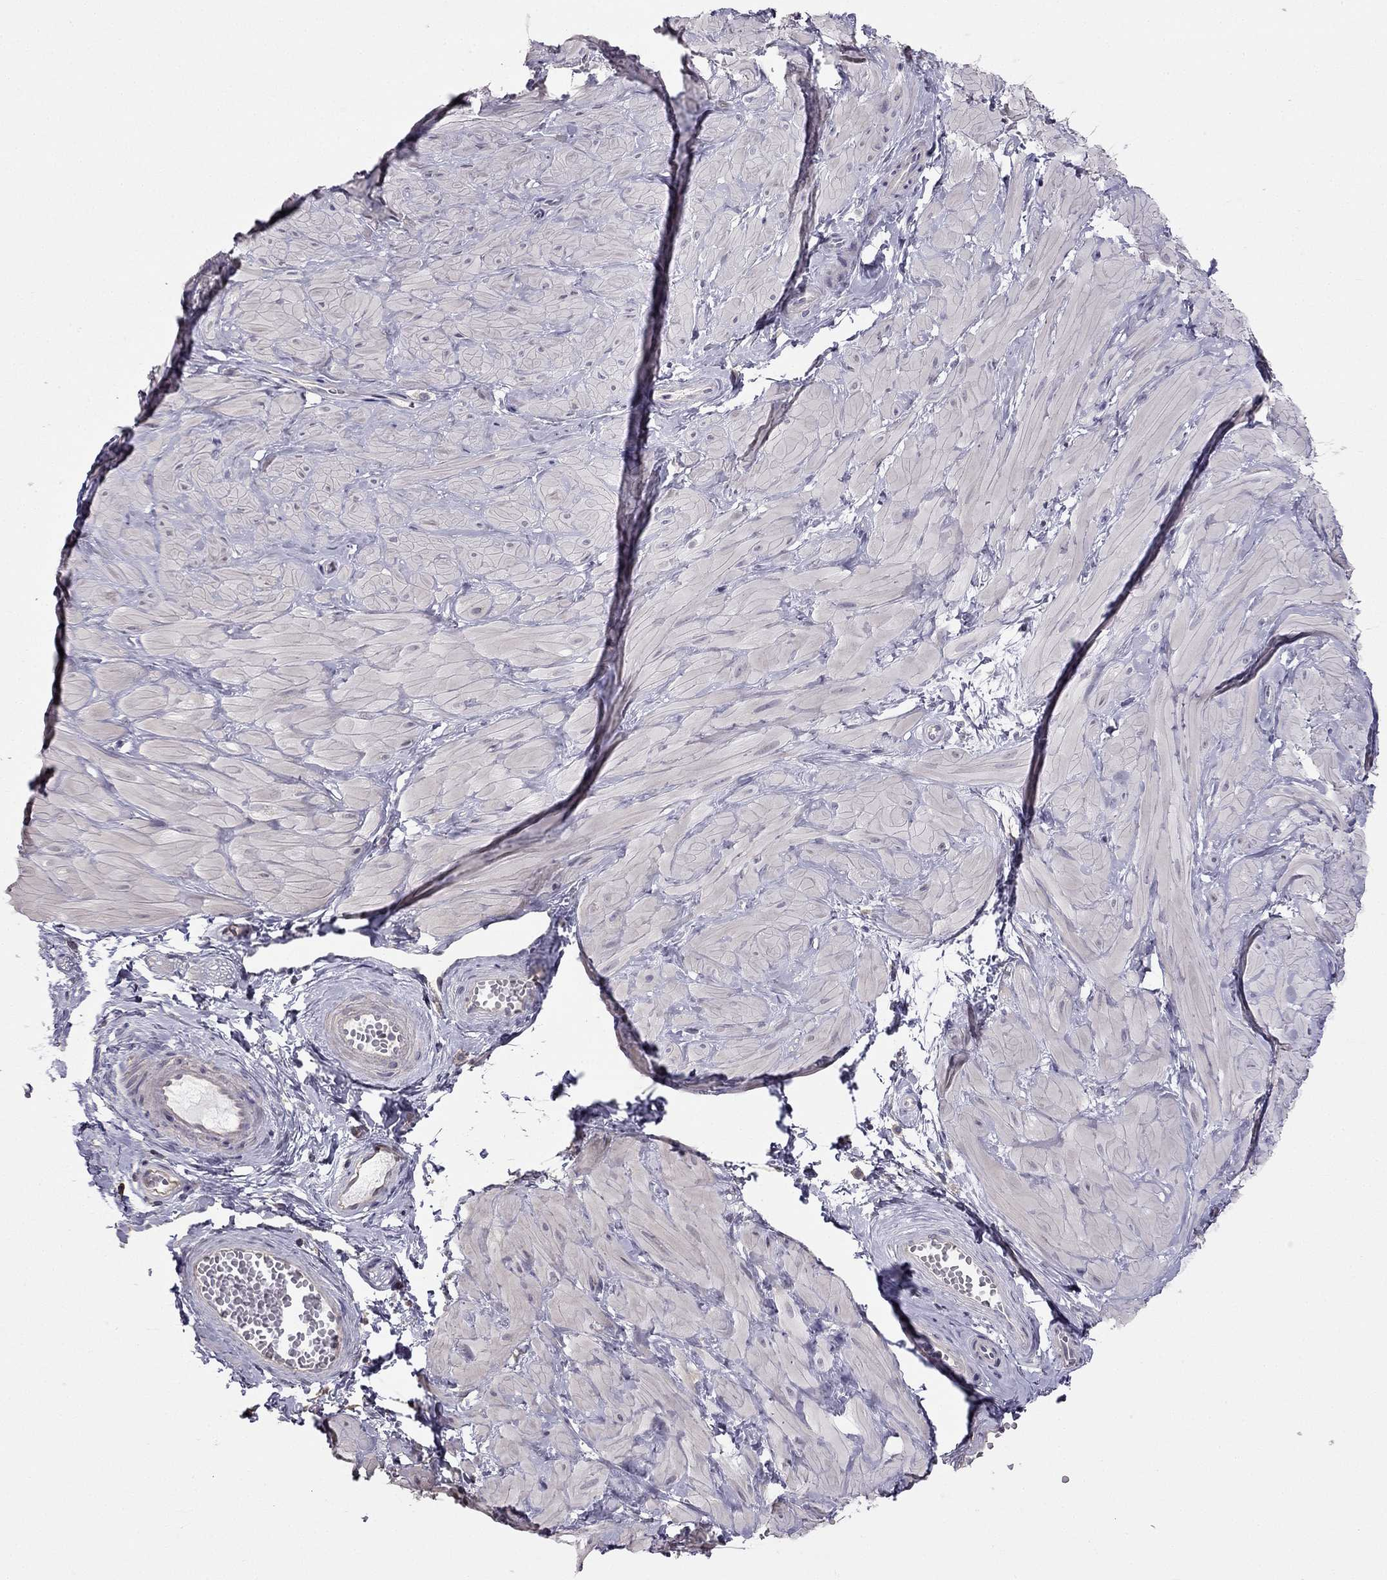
{"staining": {"intensity": "negative", "quantity": "none", "location": "none"}, "tissue": "adipose tissue", "cell_type": "Adipocytes", "image_type": "normal", "snomed": [{"axis": "morphology", "description": "Normal tissue, NOS"}, {"axis": "topography", "description": "Smooth muscle"}, {"axis": "topography", "description": "Peripheral nerve tissue"}], "caption": "Immunohistochemistry micrograph of unremarkable human adipose tissue stained for a protein (brown), which reveals no expression in adipocytes.", "gene": "HSFX1", "patient": {"sex": "male", "age": 22}}